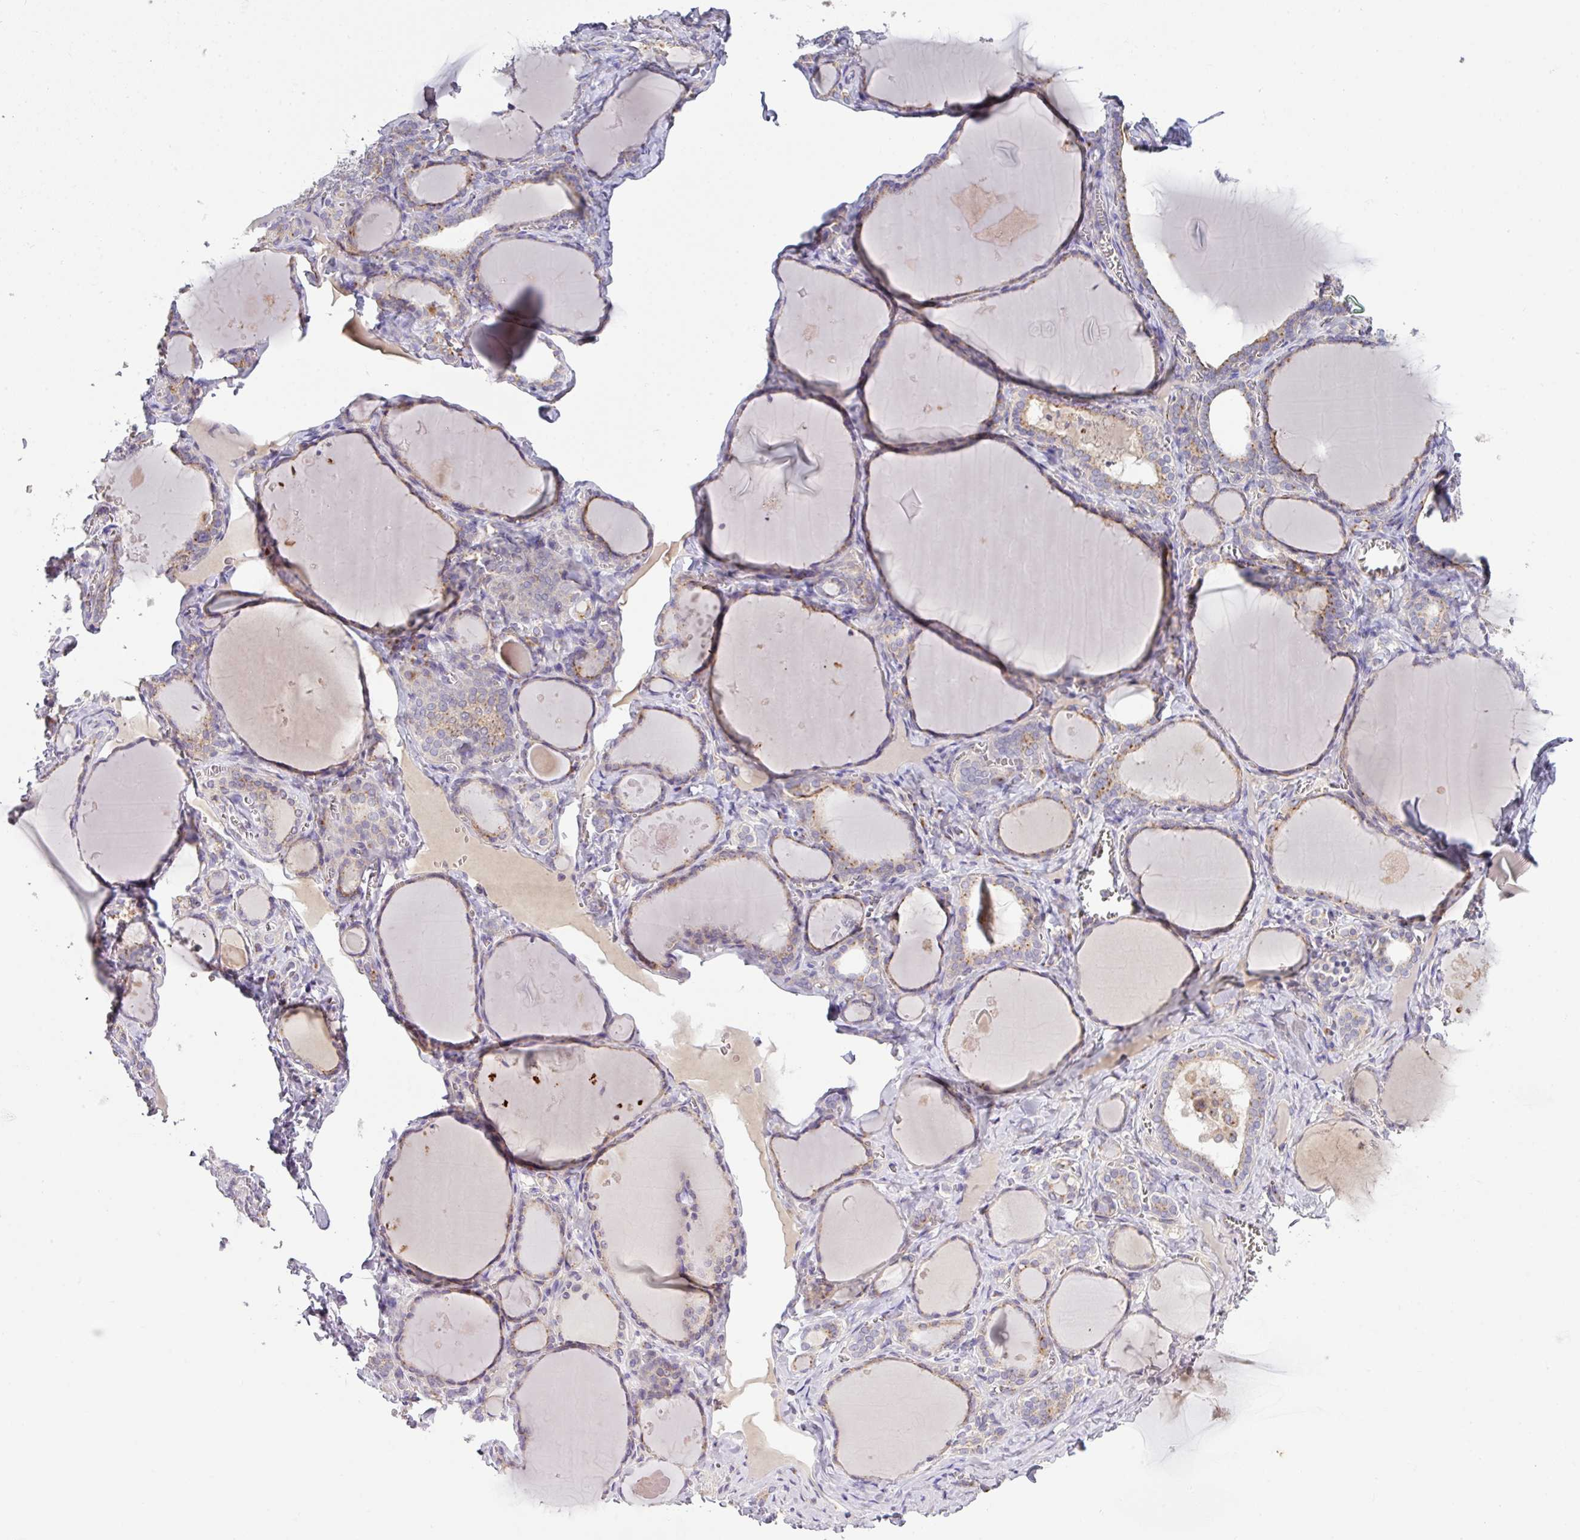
{"staining": {"intensity": "moderate", "quantity": "25%-75%", "location": "cytoplasmic/membranous"}, "tissue": "thyroid gland", "cell_type": "Glandular cells", "image_type": "normal", "snomed": [{"axis": "morphology", "description": "Normal tissue, NOS"}, {"axis": "topography", "description": "Thyroid gland"}], "caption": "Protein expression analysis of unremarkable thyroid gland demonstrates moderate cytoplasmic/membranous staining in approximately 25%-75% of glandular cells. Ihc stains the protein of interest in brown and the nuclei are stained blue.", "gene": "VTI1A", "patient": {"sex": "female", "age": 42}}